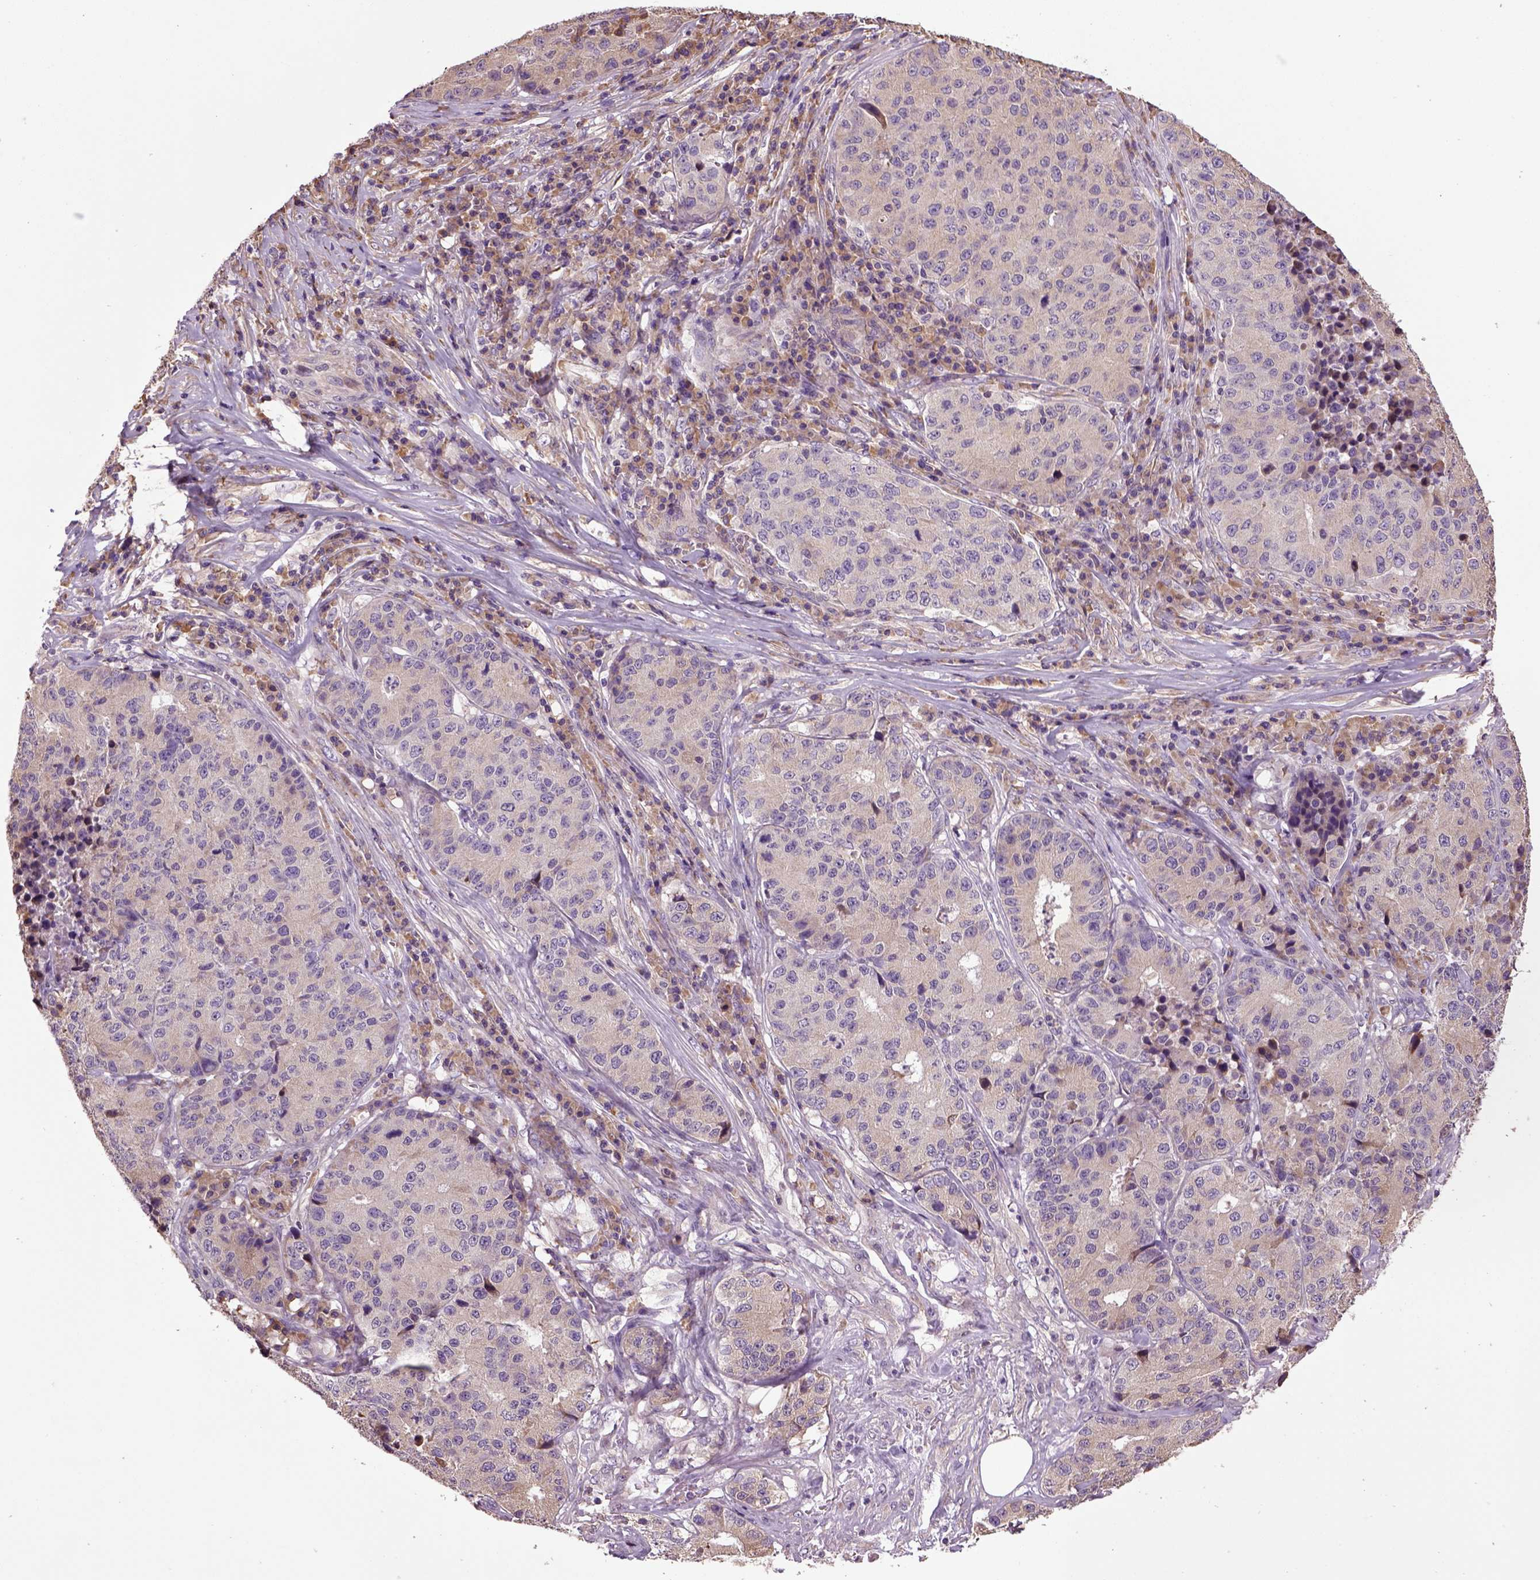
{"staining": {"intensity": "negative", "quantity": "none", "location": "none"}, "tissue": "stomach cancer", "cell_type": "Tumor cells", "image_type": "cancer", "snomed": [{"axis": "morphology", "description": "Adenocarcinoma, NOS"}, {"axis": "topography", "description": "Stomach"}], "caption": "Stomach cancer was stained to show a protein in brown. There is no significant expression in tumor cells.", "gene": "TPRG1", "patient": {"sex": "male", "age": 71}}